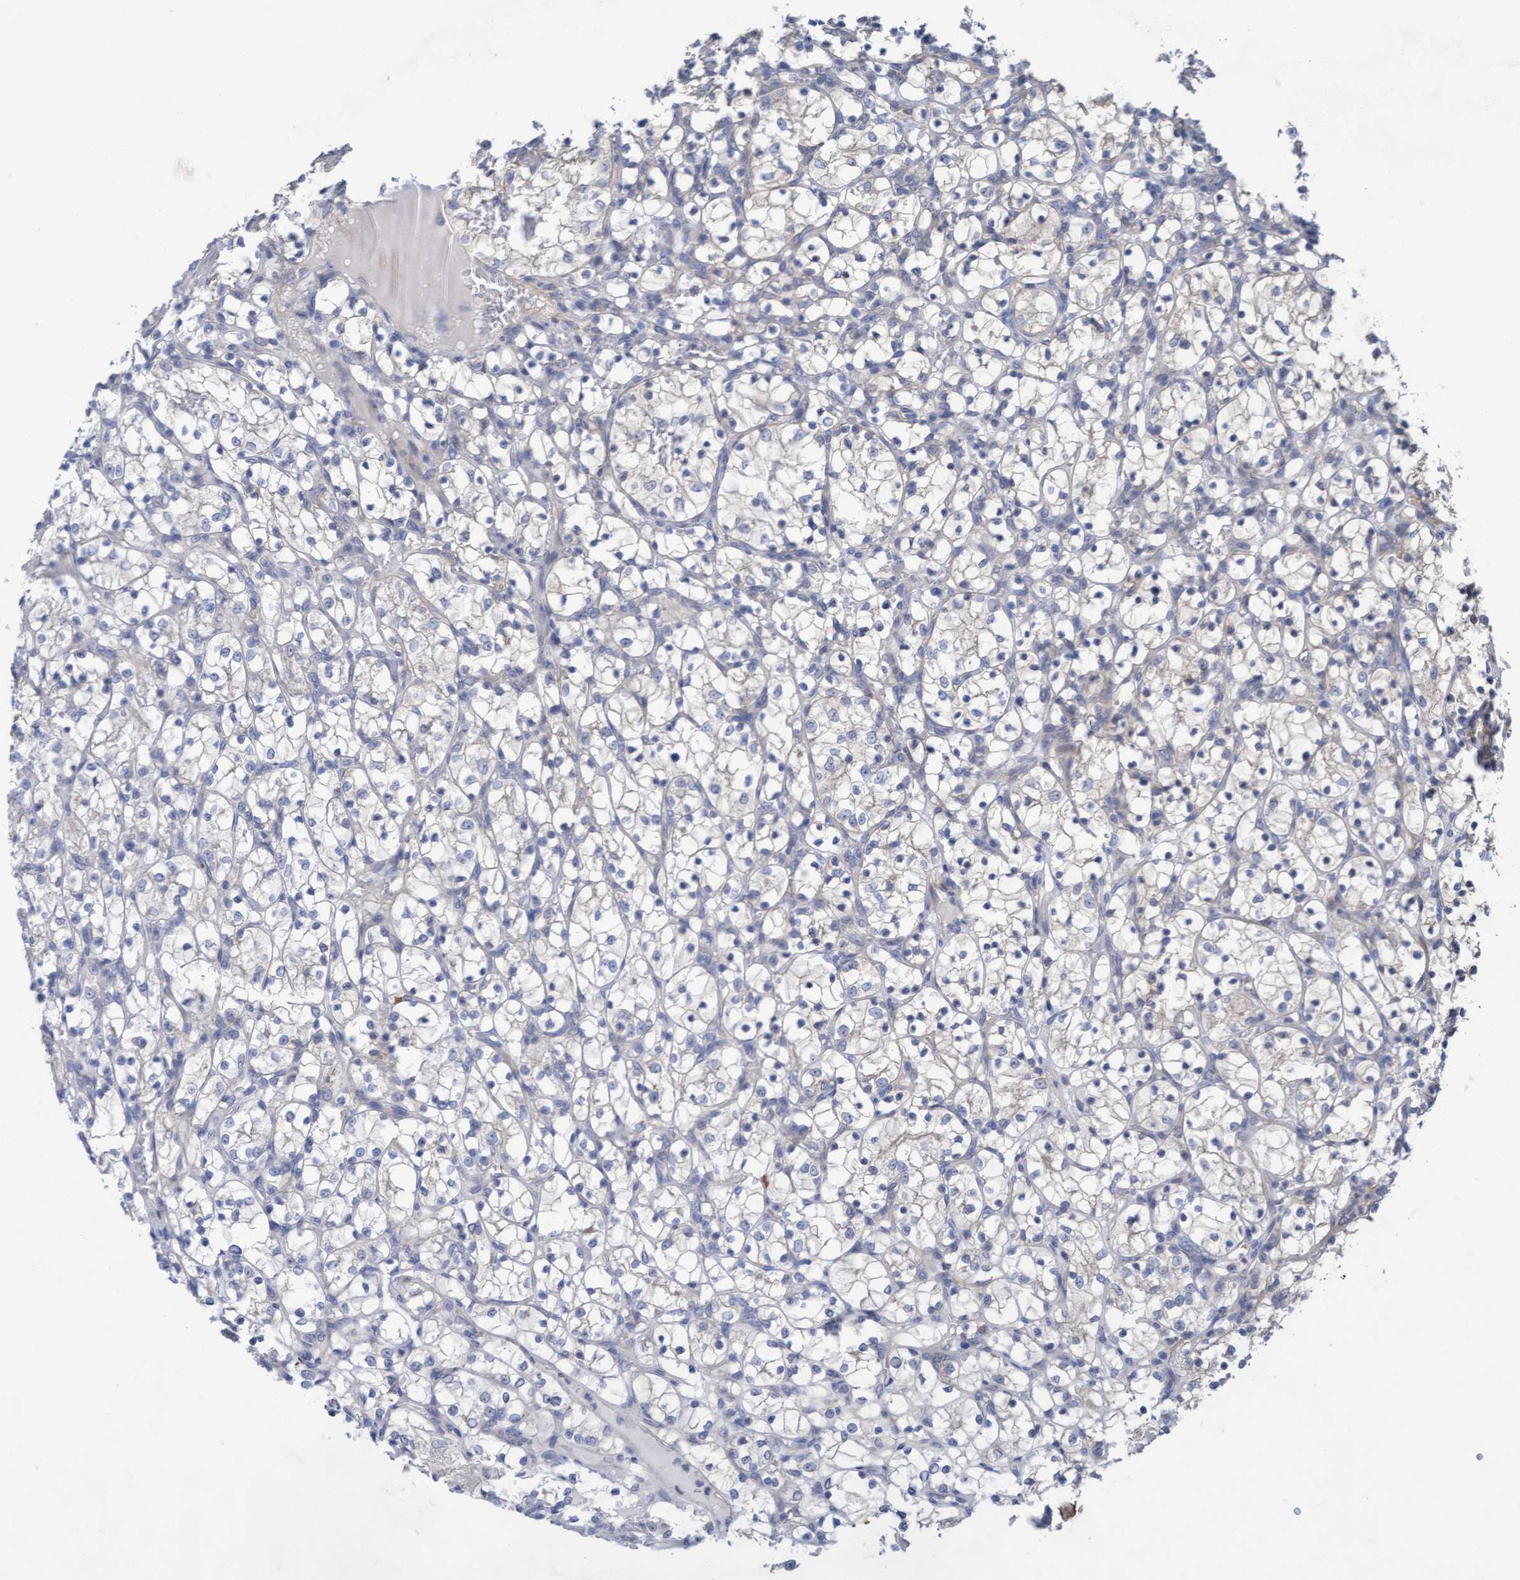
{"staining": {"intensity": "negative", "quantity": "none", "location": "none"}, "tissue": "renal cancer", "cell_type": "Tumor cells", "image_type": "cancer", "snomed": [{"axis": "morphology", "description": "Adenocarcinoma, NOS"}, {"axis": "topography", "description": "Kidney"}], "caption": "Adenocarcinoma (renal) stained for a protein using IHC reveals no expression tumor cells.", "gene": "PLCD1", "patient": {"sex": "female", "age": 69}}